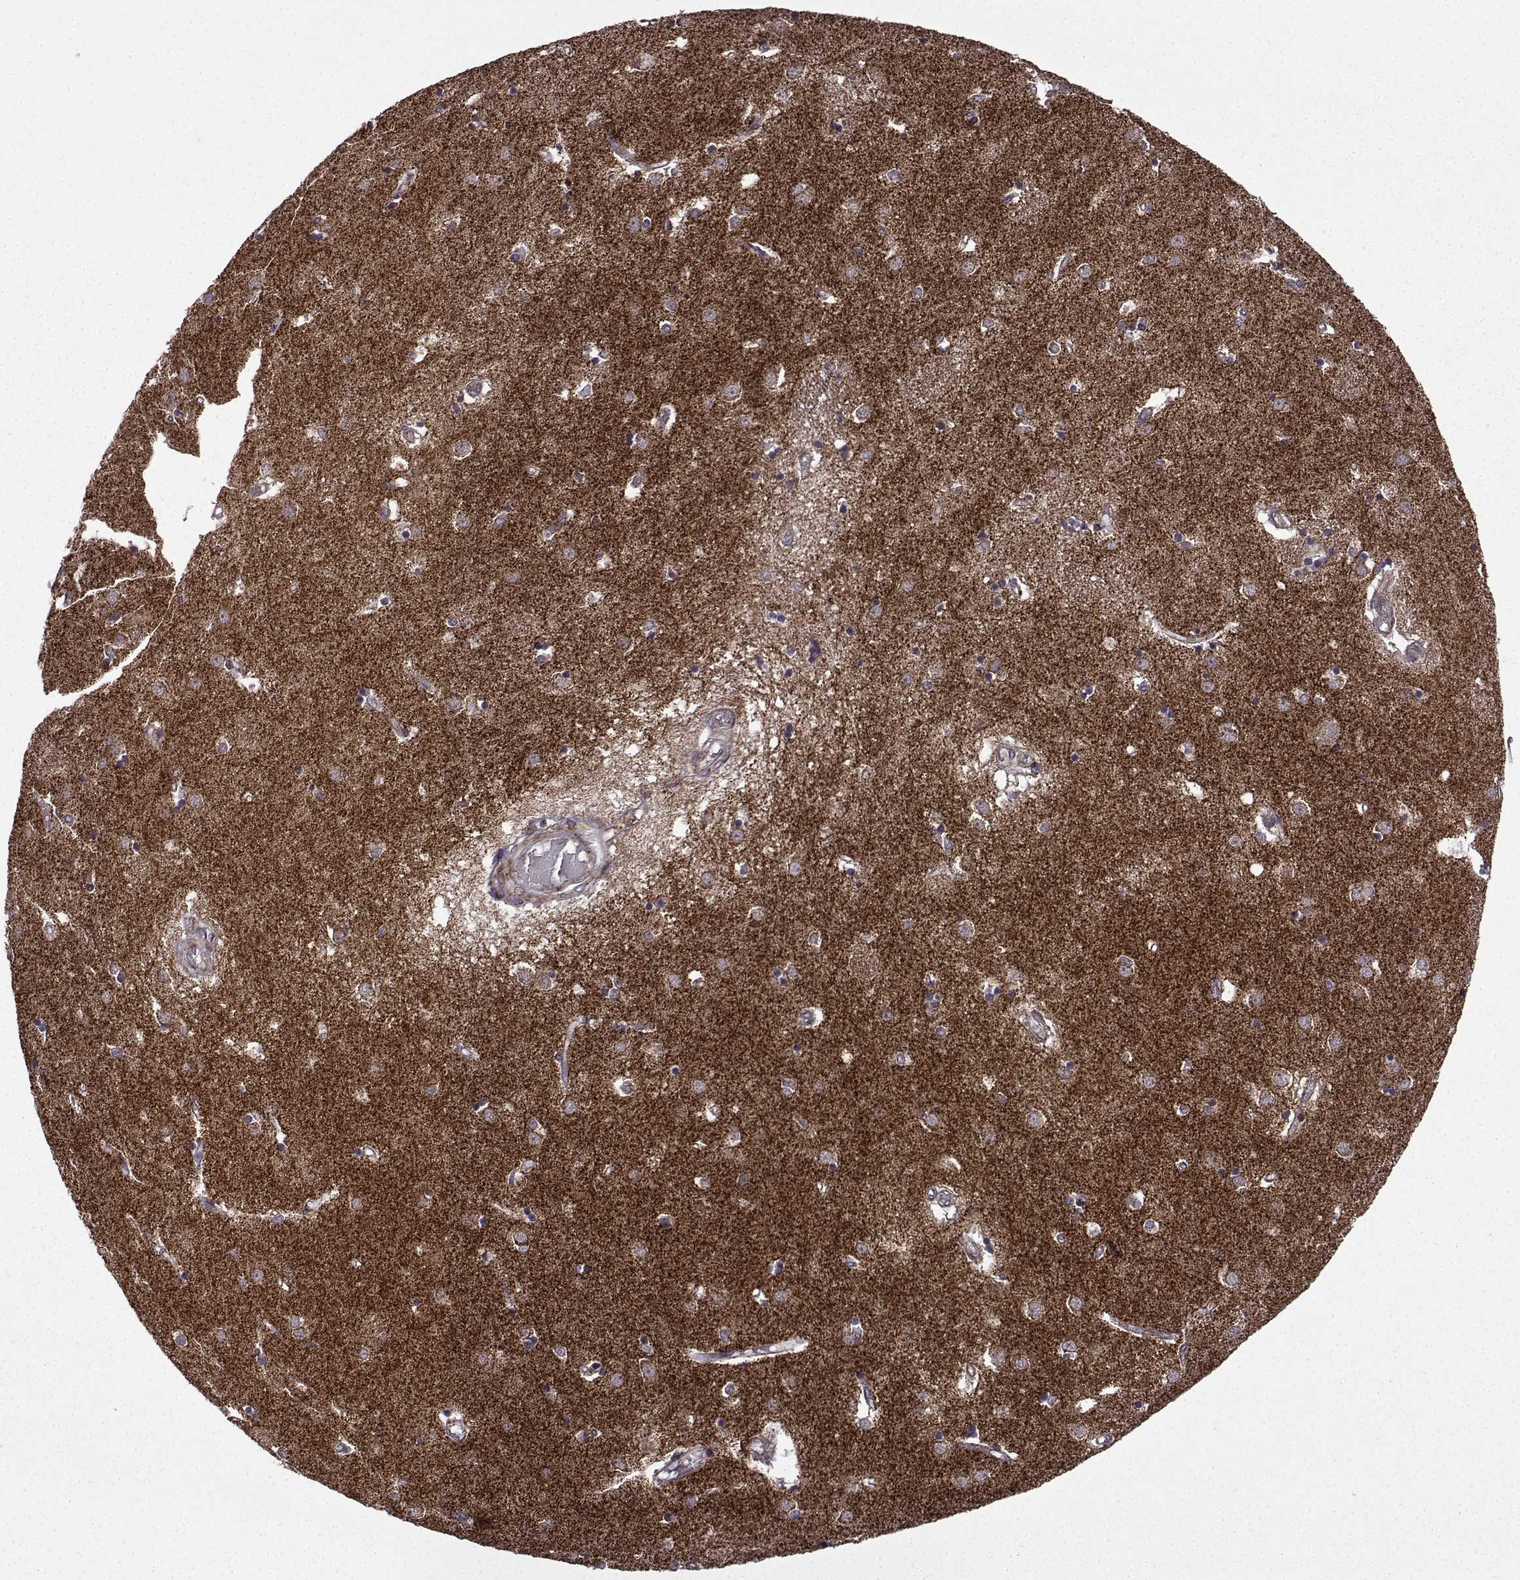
{"staining": {"intensity": "negative", "quantity": "none", "location": "none"}, "tissue": "caudate", "cell_type": "Glial cells", "image_type": "normal", "snomed": [{"axis": "morphology", "description": "Normal tissue, NOS"}, {"axis": "topography", "description": "Lateral ventricle wall"}], "caption": "High power microscopy micrograph of an immunohistochemistry histopathology image of normal caudate, revealing no significant positivity in glial cells. Brightfield microscopy of IHC stained with DAB (3,3'-diaminobenzidine) (brown) and hematoxylin (blue), captured at high magnification.", "gene": "TAB2", "patient": {"sex": "male", "age": 54}}